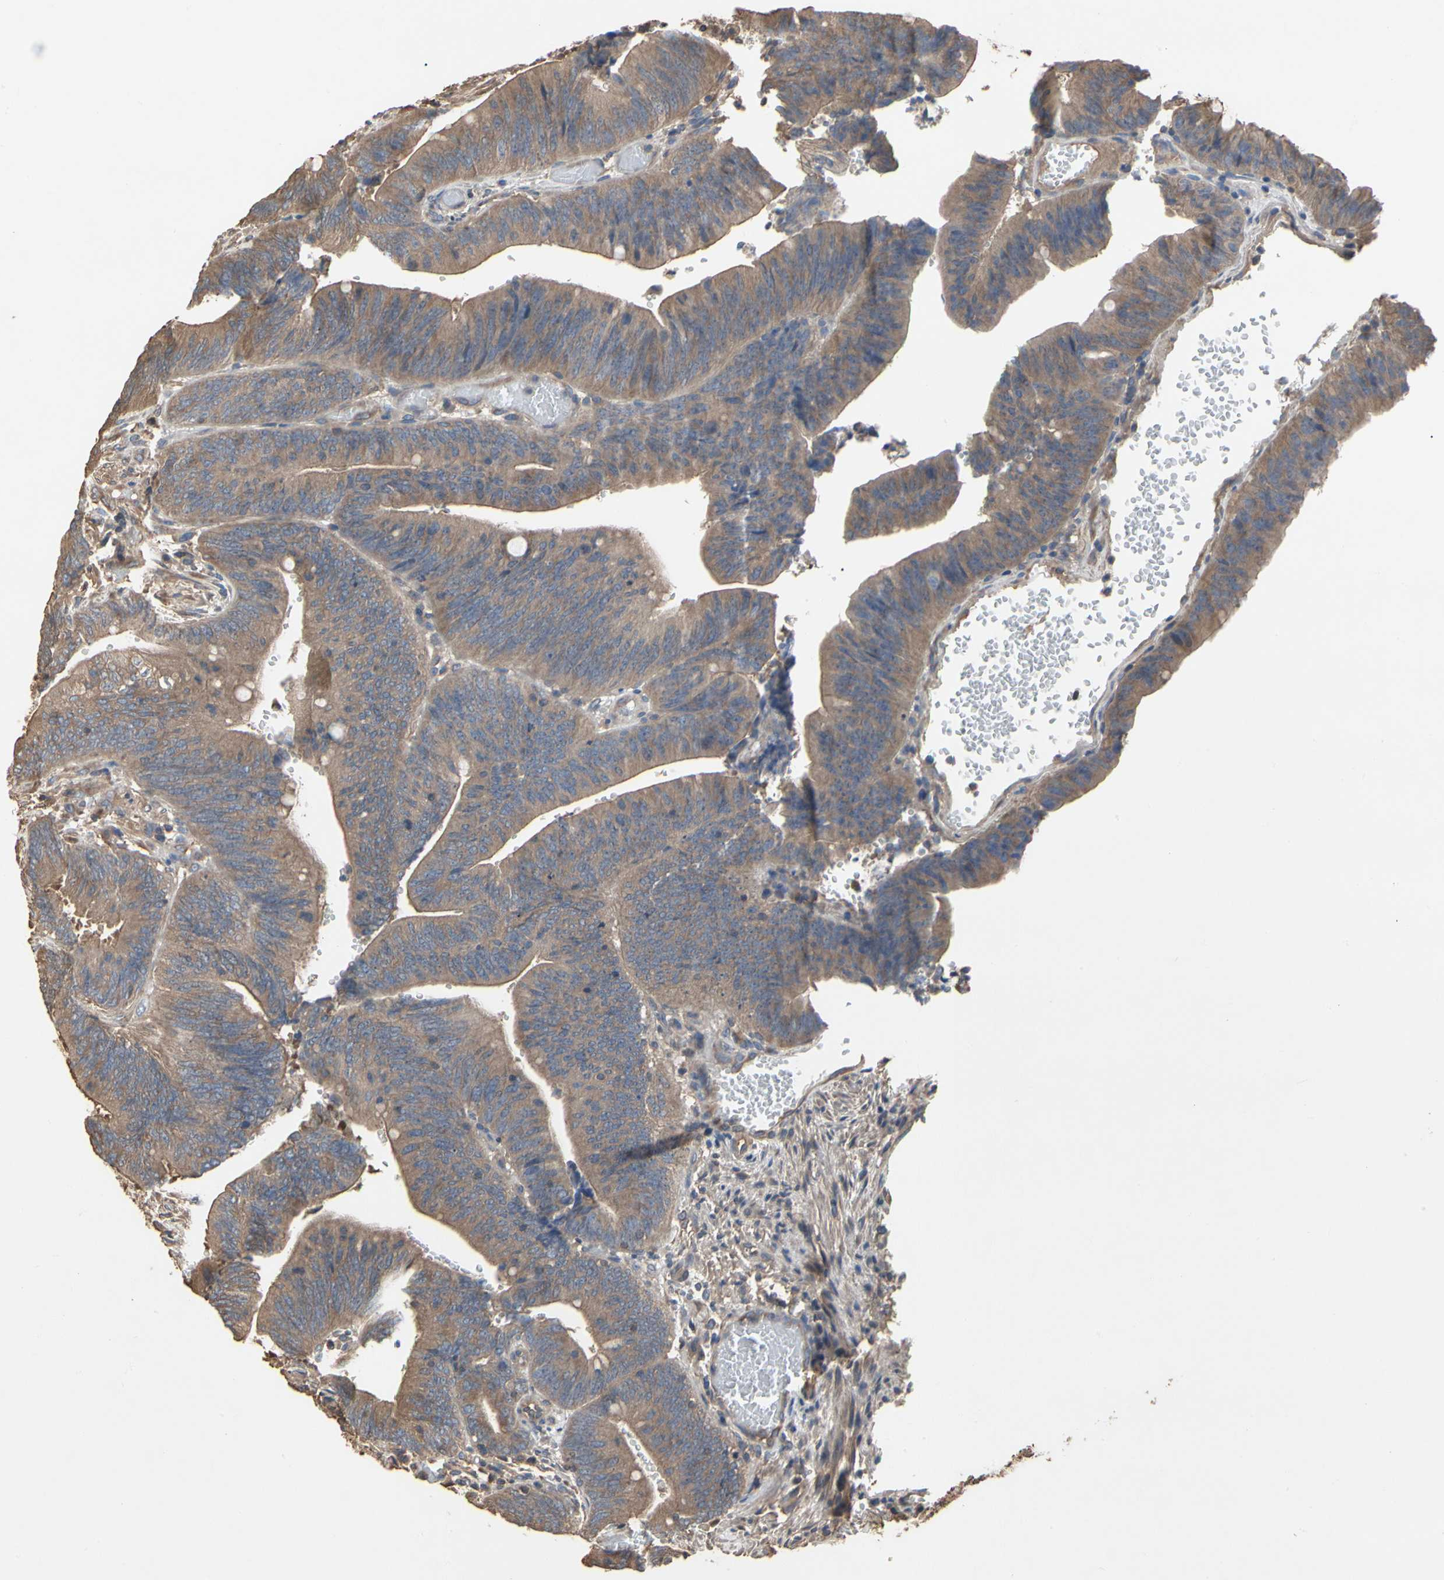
{"staining": {"intensity": "moderate", "quantity": ">75%", "location": "cytoplasmic/membranous"}, "tissue": "colorectal cancer", "cell_type": "Tumor cells", "image_type": "cancer", "snomed": [{"axis": "morphology", "description": "Adenocarcinoma, NOS"}, {"axis": "topography", "description": "Rectum"}], "caption": "This histopathology image reveals adenocarcinoma (colorectal) stained with IHC to label a protein in brown. The cytoplasmic/membranous of tumor cells show moderate positivity for the protein. Nuclei are counter-stained blue.", "gene": "PDZK1", "patient": {"sex": "female", "age": 66}}